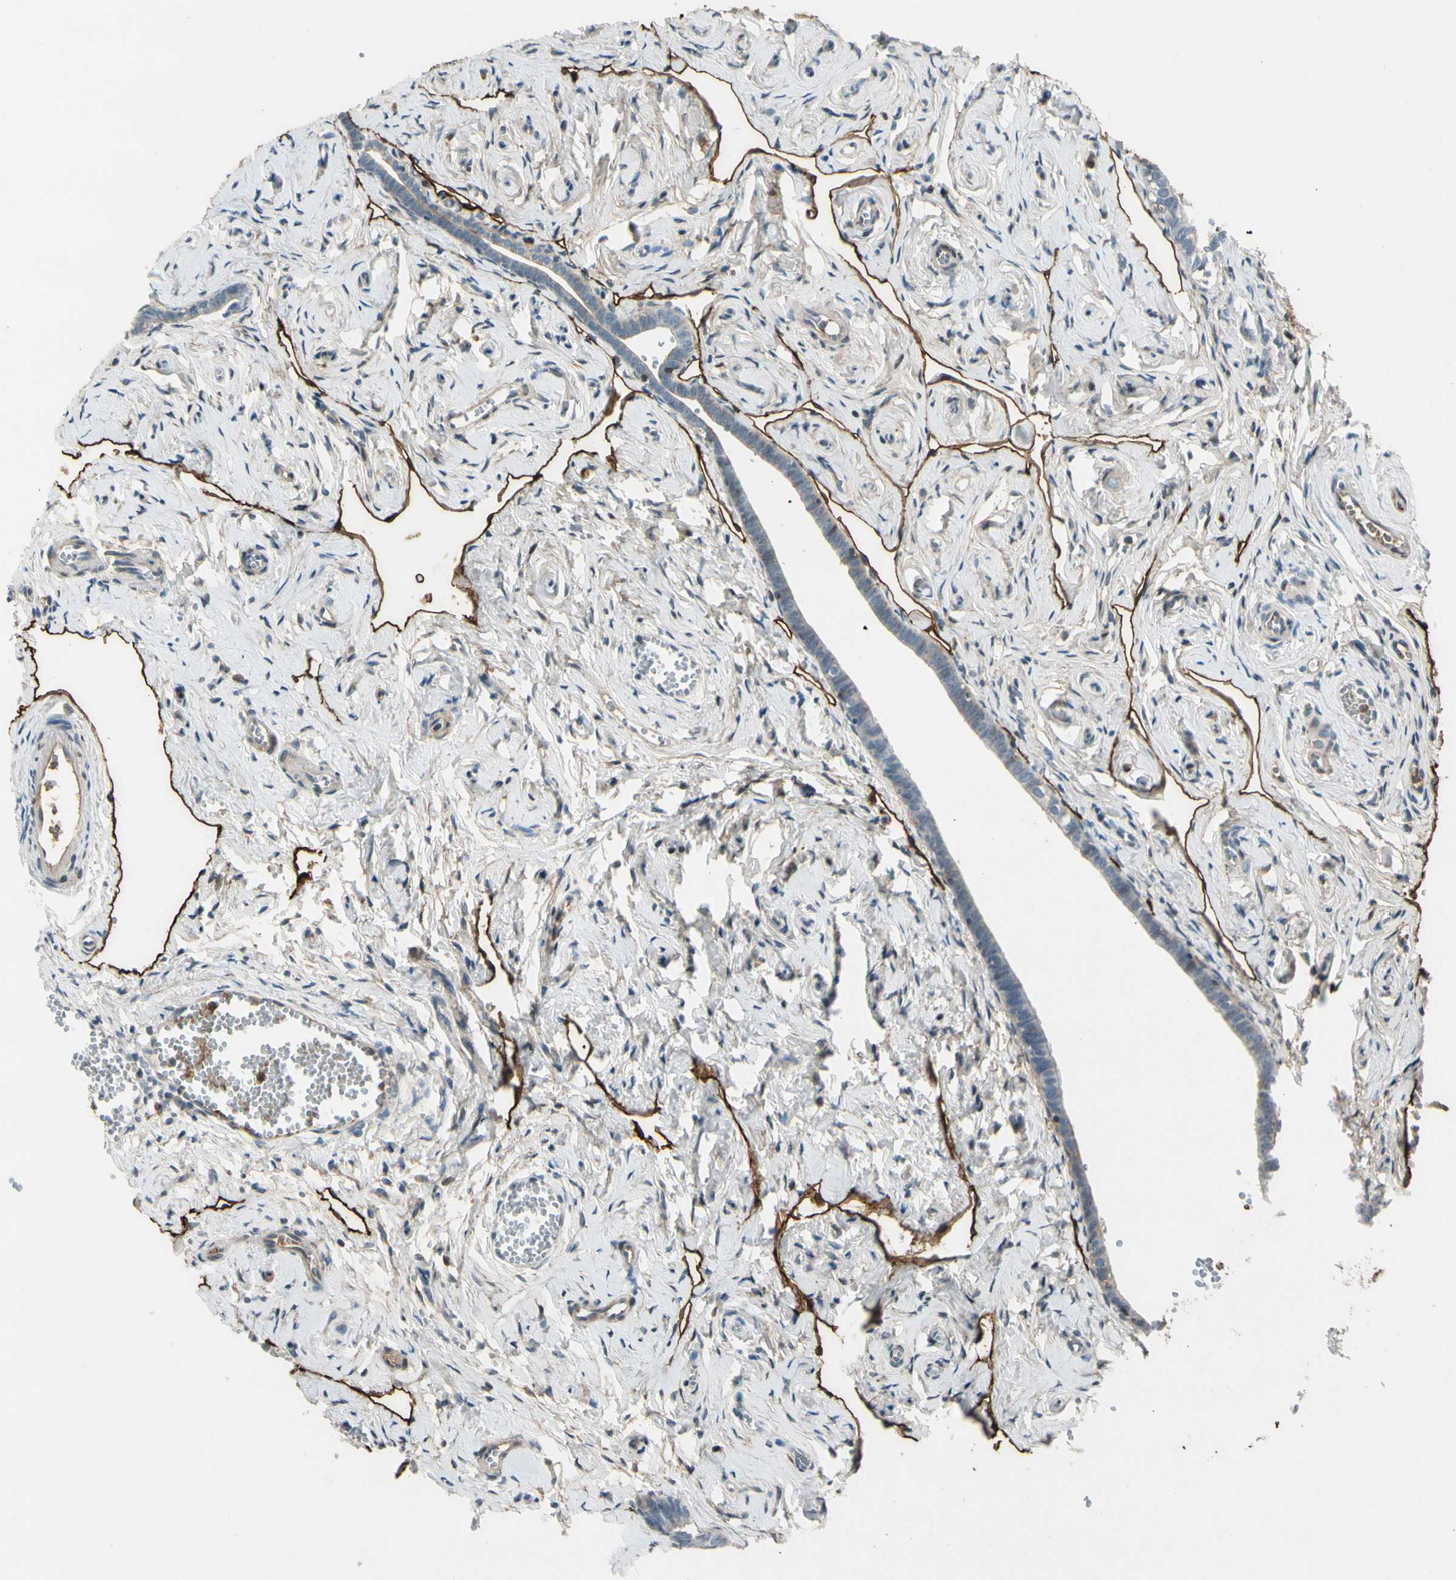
{"staining": {"intensity": "negative", "quantity": "none", "location": "none"}, "tissue": "fallopian tube", "cell_type": "Glandular cells", "image_type": "normal", "snomed": [{"axis": "morphology", "description": "Normal tissue, NOS"}, {"axis": "topography", "description": "Fallopian tube"}], "caption": "Protein analysis of unremarkable fallopian tube exhibits no significant positivity in glandular cells. (DAB IHC visualized using brightfield microscopy, high magnification).", "gene": "PDPN", "patient": {"sex": "female", "age": 71}}